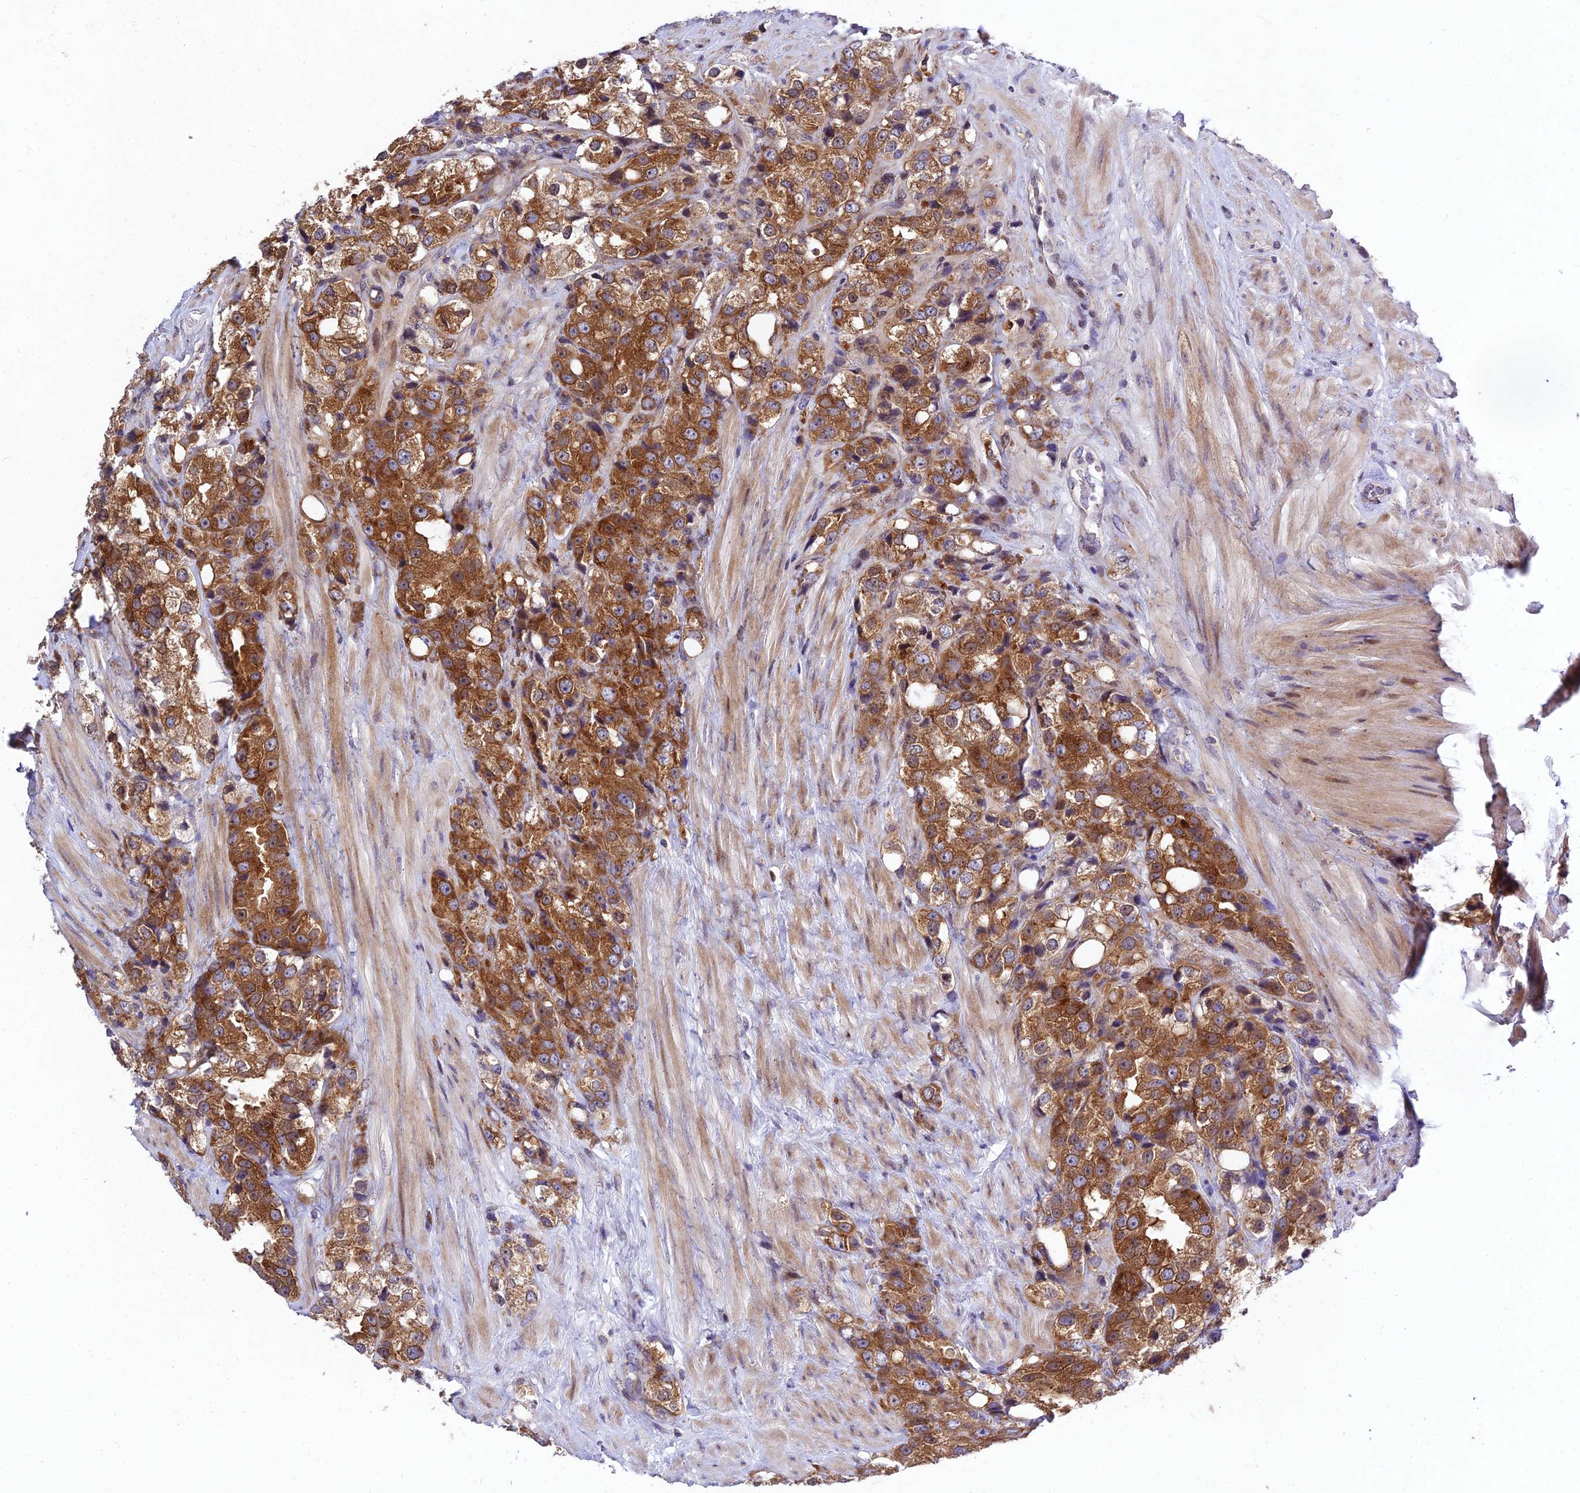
{"staining": {"intensity": "strong", "quantity": ">75%", "location": "cytoplasmic/membranous"}, "tissue": "prostate cancer", "cell_type": "Tumor cells", "image_type": "cancer", "snomed": [{"axis": "morphology", "description": "Adenocarcinoma, NOS"}, {"axis": "topography", "description": "Prostate"}], "caption": "Prostate cancer (adenocarcinoma) stained for a protein reveals strong cytoplasmic/membranous positivity in tumor cells.", "gene": "MKKS", "patient": {"sex": "male", "age": 79}}